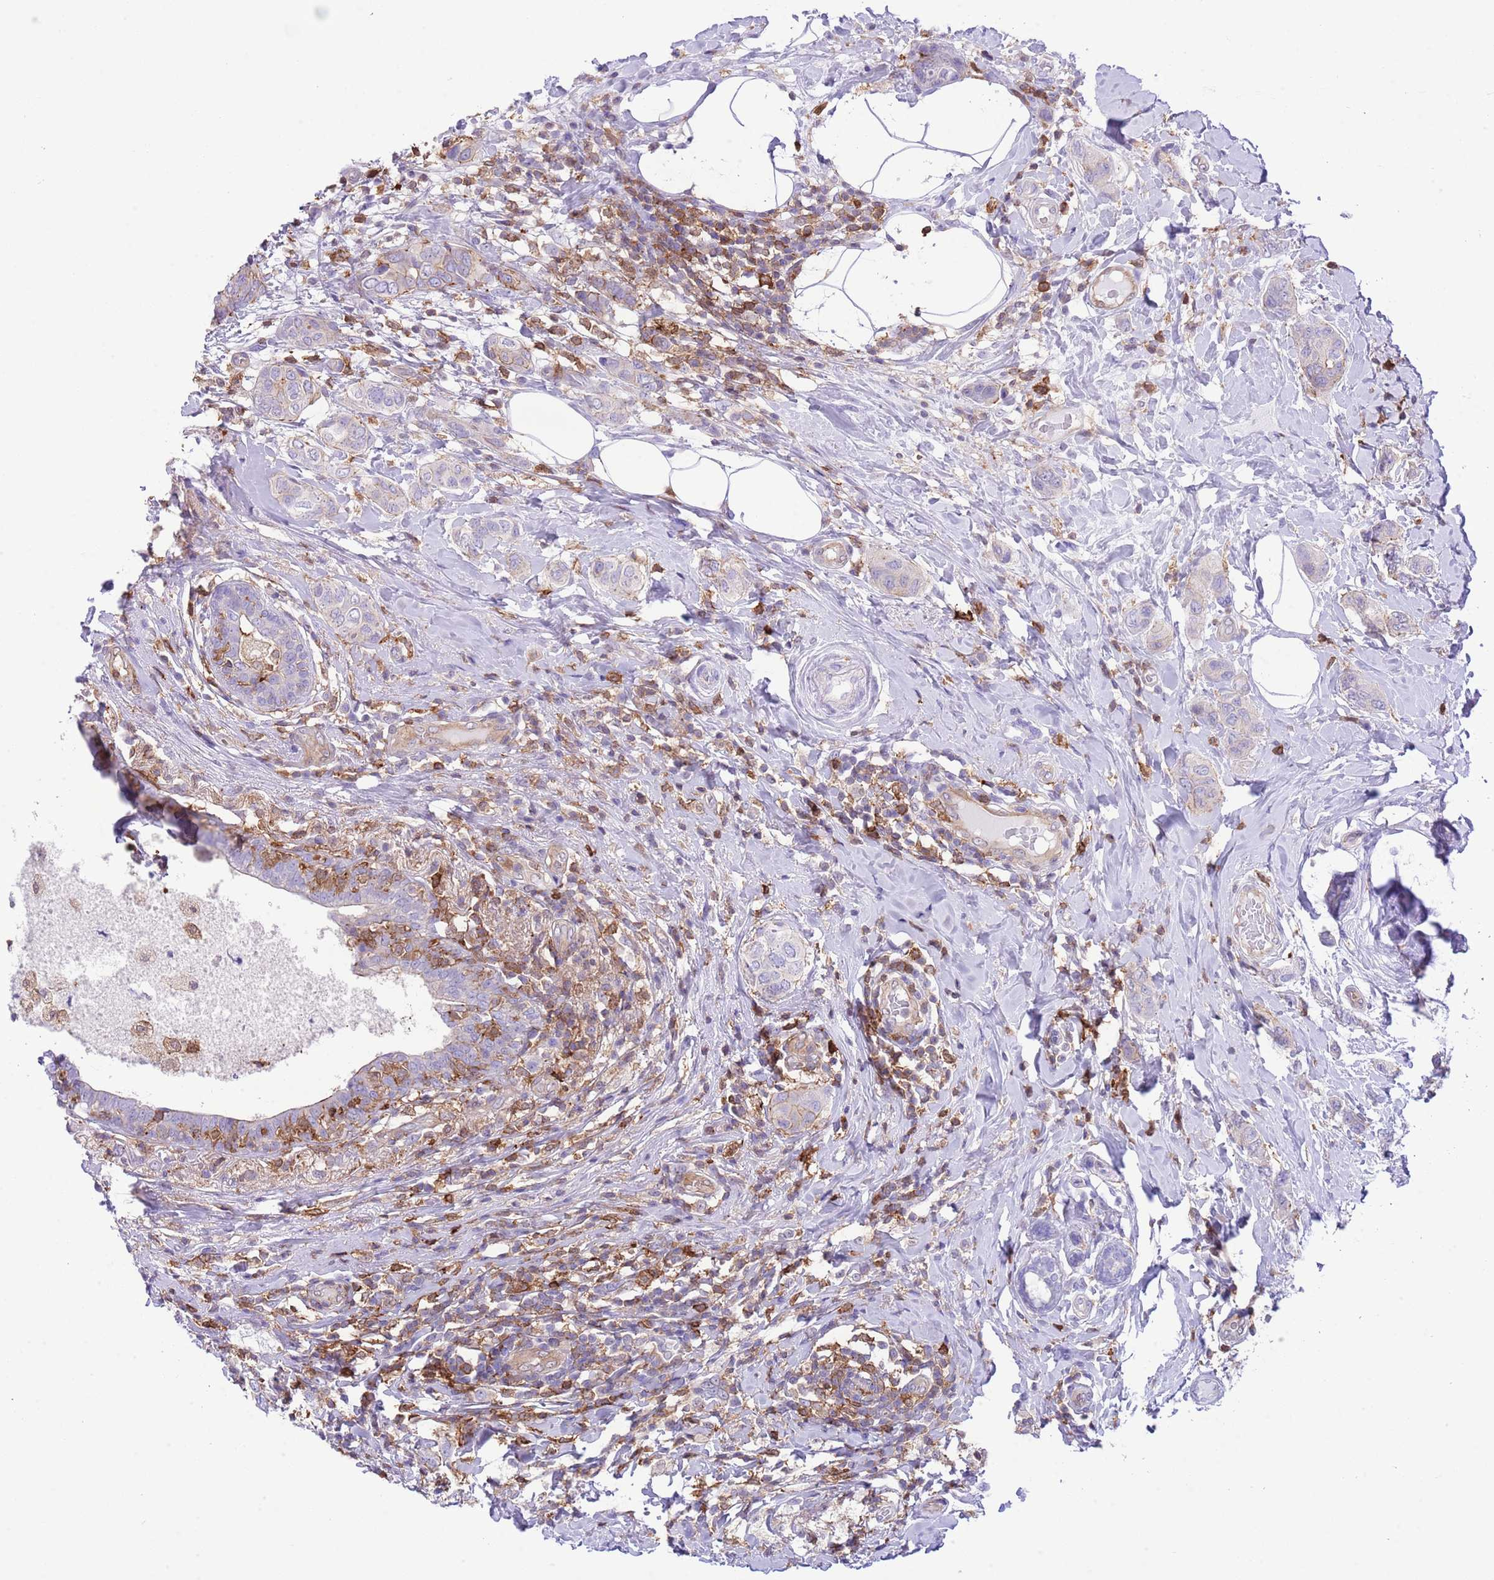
{"staining": {"intensity": "weak", "quantity": "<25%", "location": "cytoplasmic/membranous"}, "tissue": "breast cancer", "cell_type": "Tumor cells", "image_type": "cancer", "snomed": [{"axis": "morphology", "description": "Lobular carcinoma"}, {"axis": "topography", "description": "Breast"}], "caption": "The histopathology image reveals no staining of tumor cells in breast cancer (lobular carcinoma). Nuclei are stained in blue.", "gene": "EFHD2", "patient": {"sex": "female", "age": 51}}